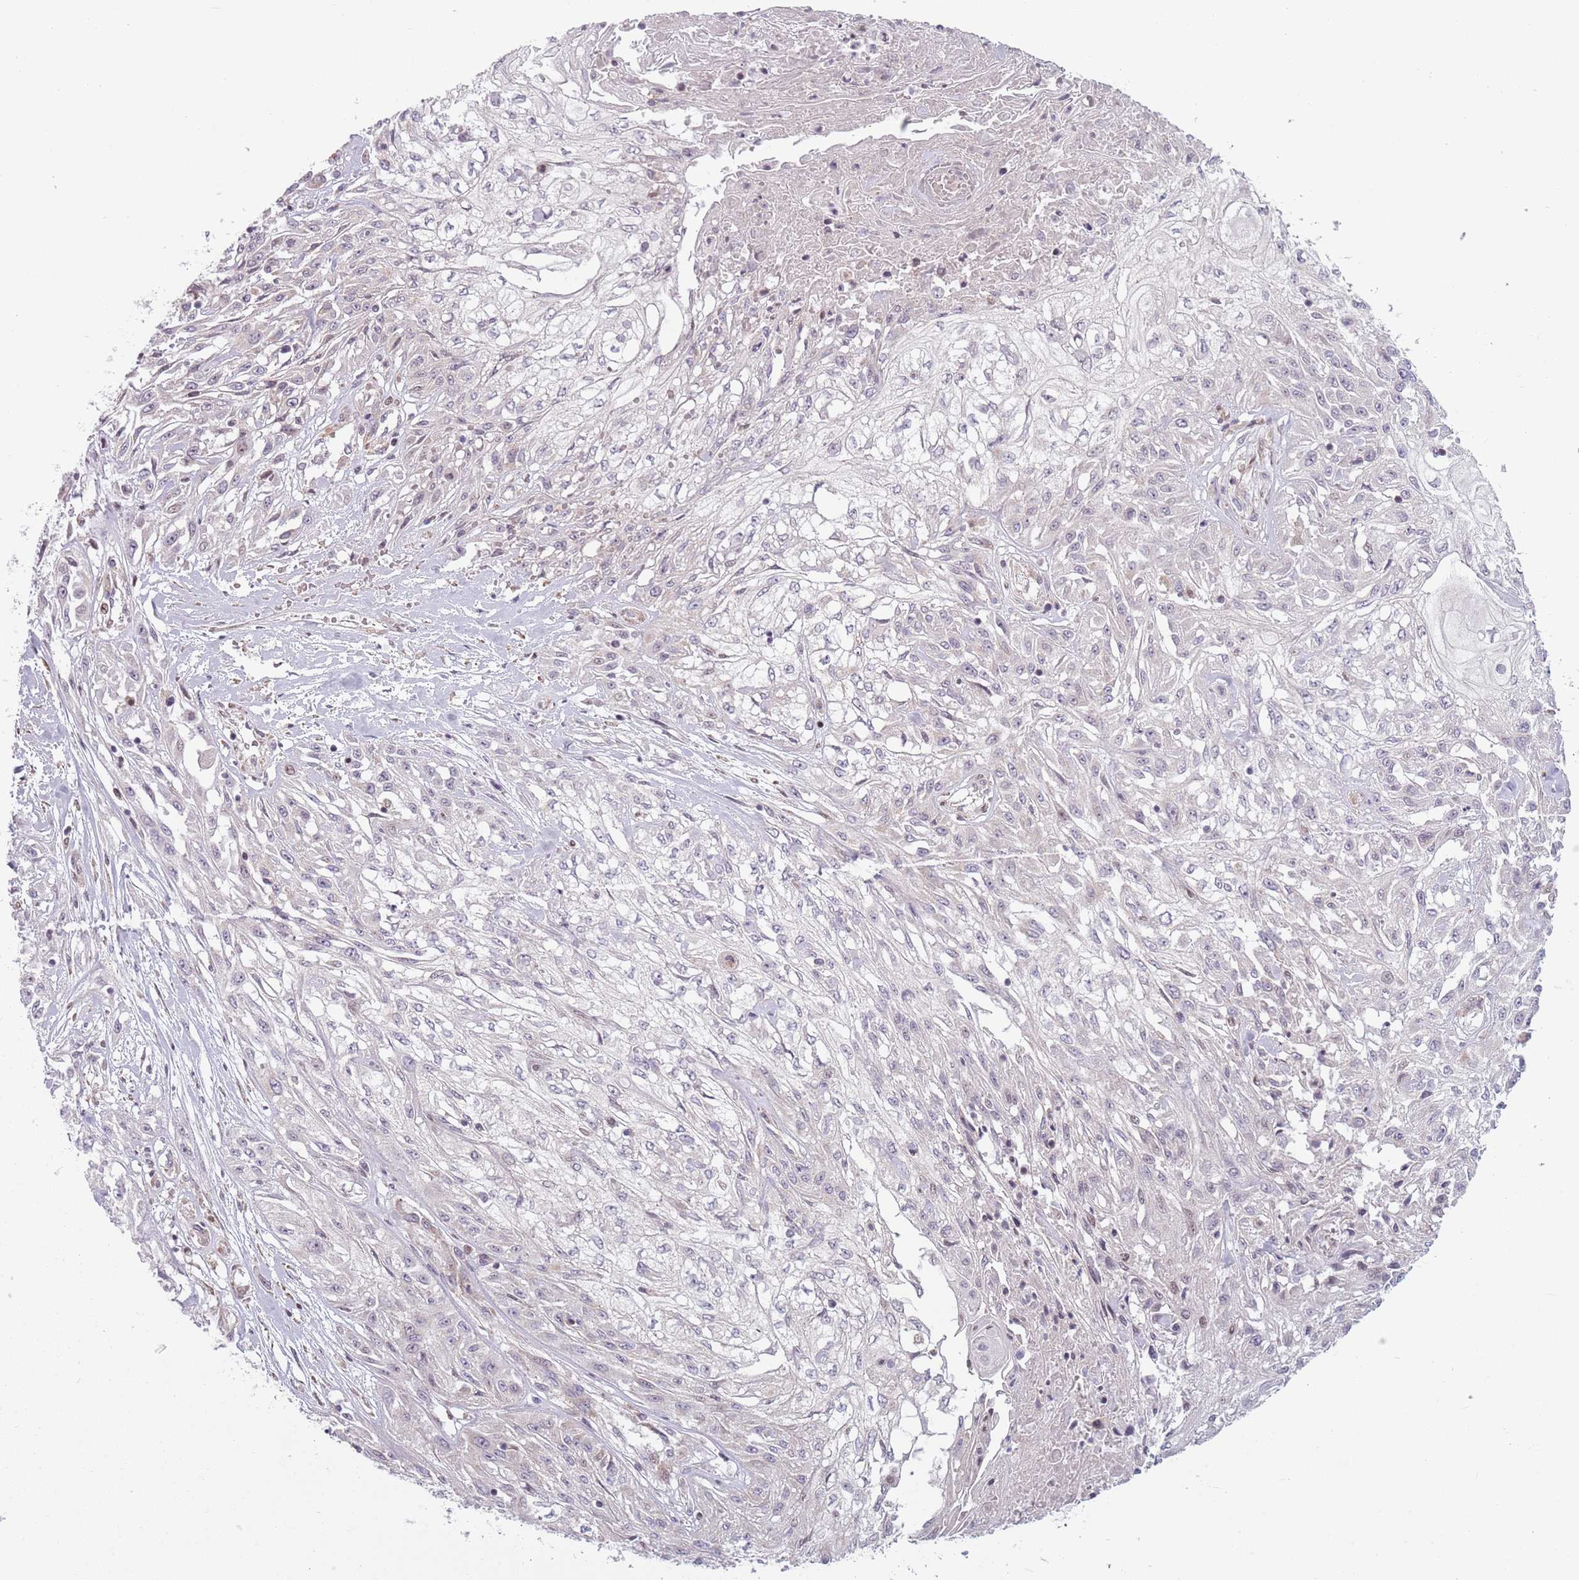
{"staining": {"intensity": "negative", "quantity": "none", "location": "none"}, "tissue": "skin cancer", "cell_type": "Tumor cells", "image_type": "cancer", "snomed": [{"axis": "morphology", "description": "Squamous cell carcinoma, NOS"}, {"axis": "morphology", "description": "Squamous cell carcinoma, metastatic, NOS"}, {"axis": "topography", "description": "Skin"}, {"axis": "topography", "description": "Lymph node"}], "caption": "Immunohistochemical staining of skin squamous cell carcinoma displays no significant expression in tumor cells.", "gene": "ADGRG1", "patient": {"sex": "male", "age": 75}}